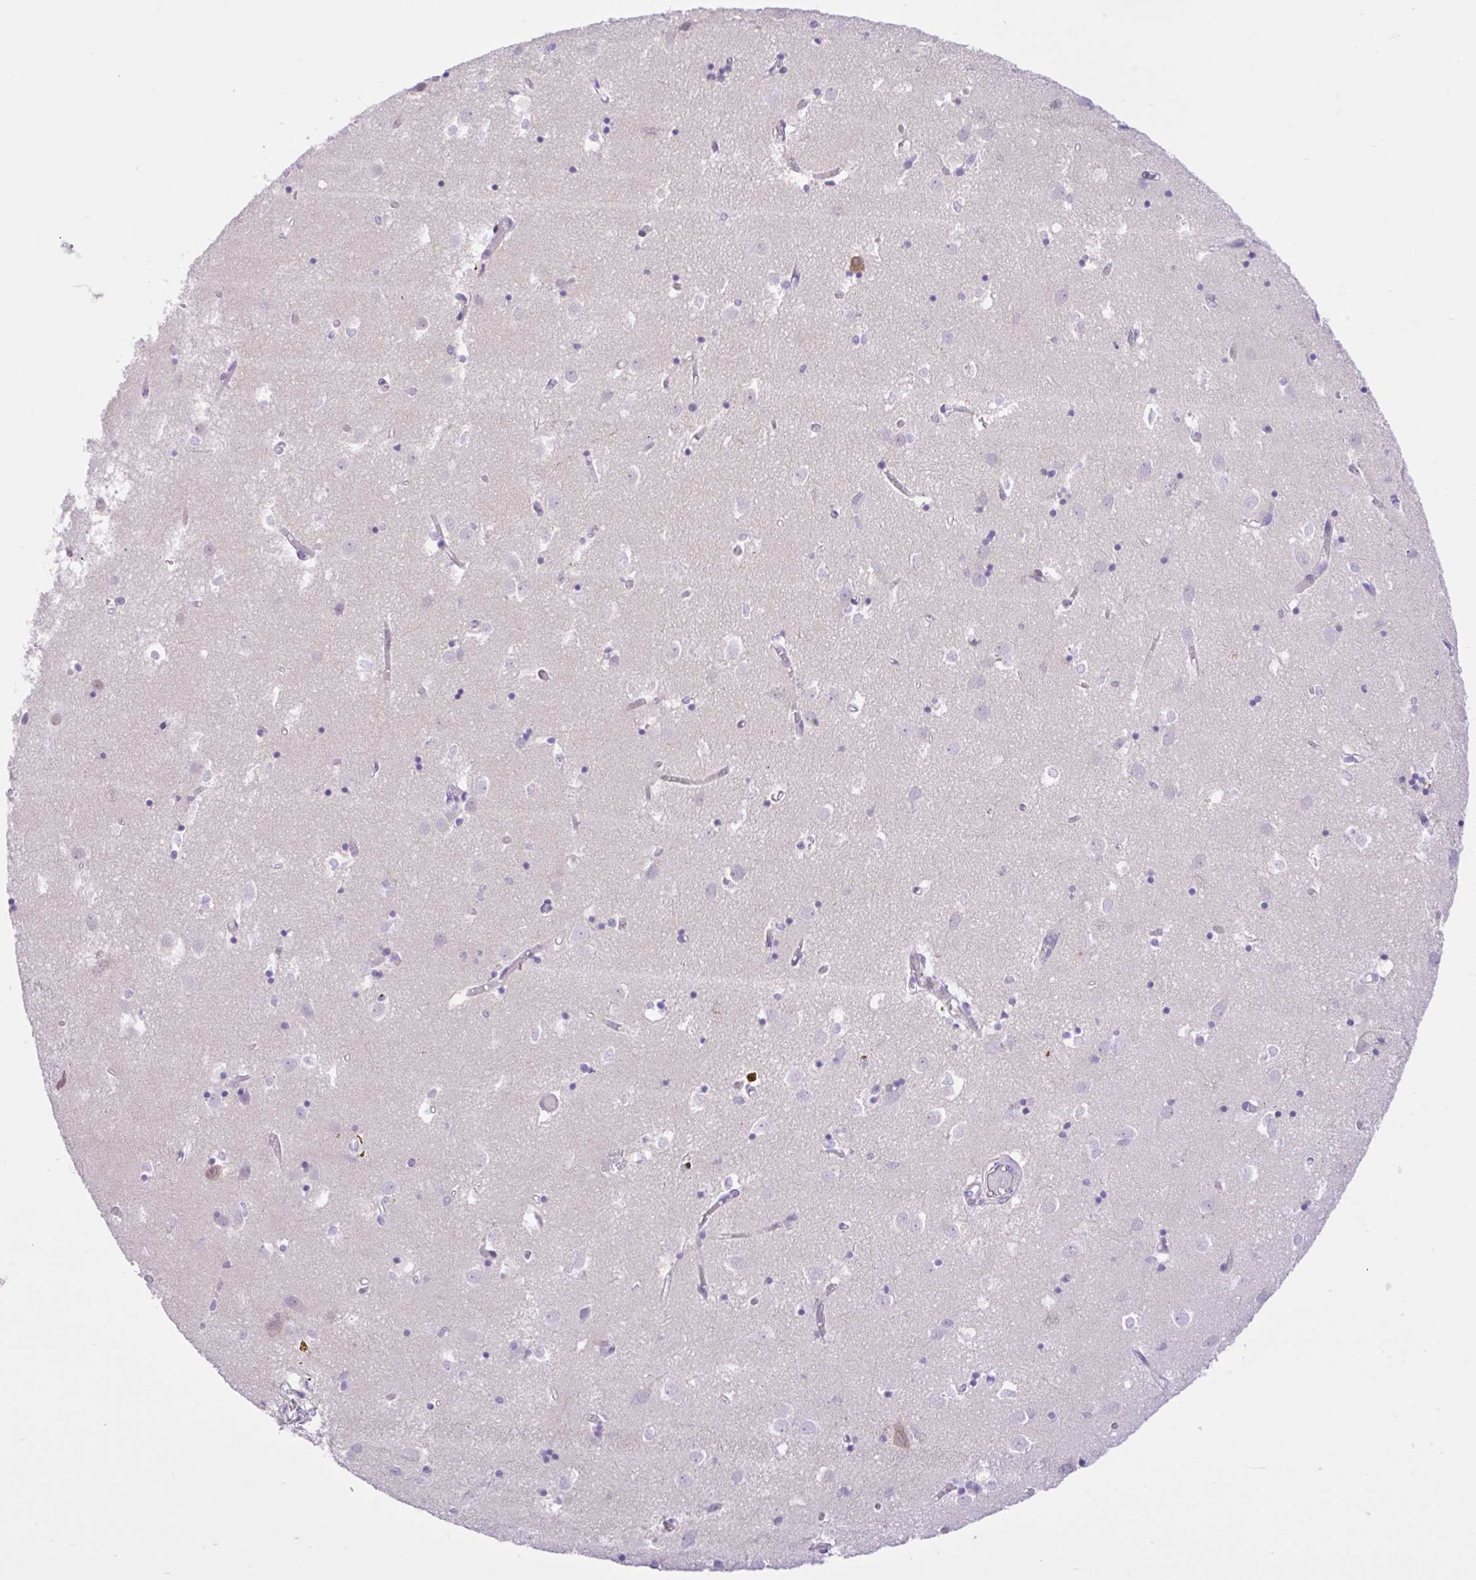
{"staining": {"intensity": "negative", "quantity": "none", "location": "none"}, "tissue": "caudate", "cell_type": "Glial cells", "image_type": "normal", "snomed": [{"axis": "morphology", "description": "Normal tissue, NOS"}, {"axis": "topography", "description": "Lateral ventricle wall"}], "caption": "Immunohistochemistry (IHC) photomicrograph of normal caudate: human caudate stained with DAB displays no significant protein expression in glial cells. Nuclei are stained in blue.", "gene": "REEP1", "patient": {"sex": "male", "age": 70}}